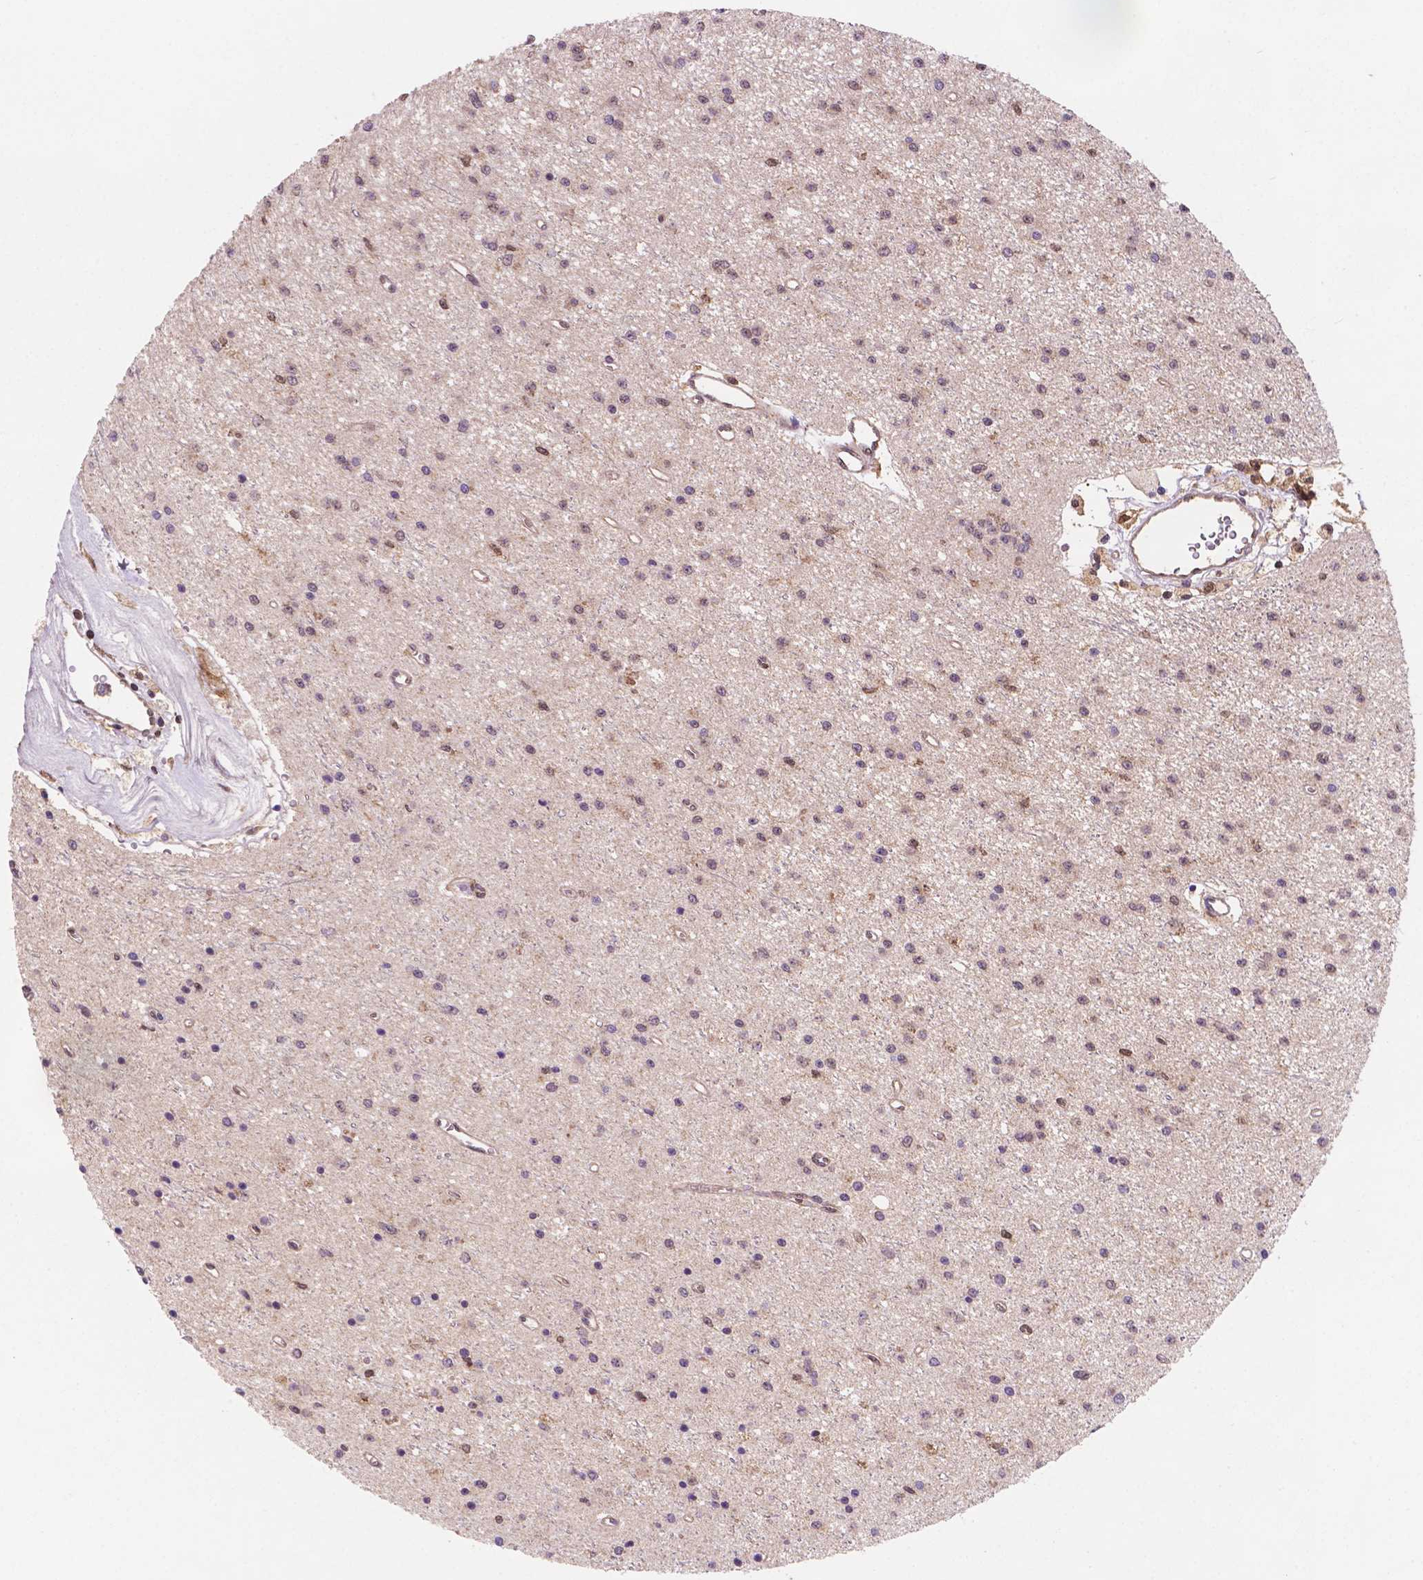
{"staining": {"intensity": "moderate", "quantity": "<25%", "location": "cytoplasmic/membranous,nuclear"}, "tissue": "glioma", "cell_type": "Tumor cells", "image_type": "cancer", "snomed": [{"axis": "morphology", "description": "Glioma, malignant, Low grade"}, {"axis": "topography", "description": "Brain"}], "caption": "DAB immunohistochemical staining of low-grade glioma (malignant) shows moderate cytoplasmic/membranous and nuclear protein staining in approximately <25% of tumor cells. The protein of interest is shown in brown color, while the nuclei are stained blue.", "gene": "UBE2L6", "patient": {"sex": "female", "age": 45}}